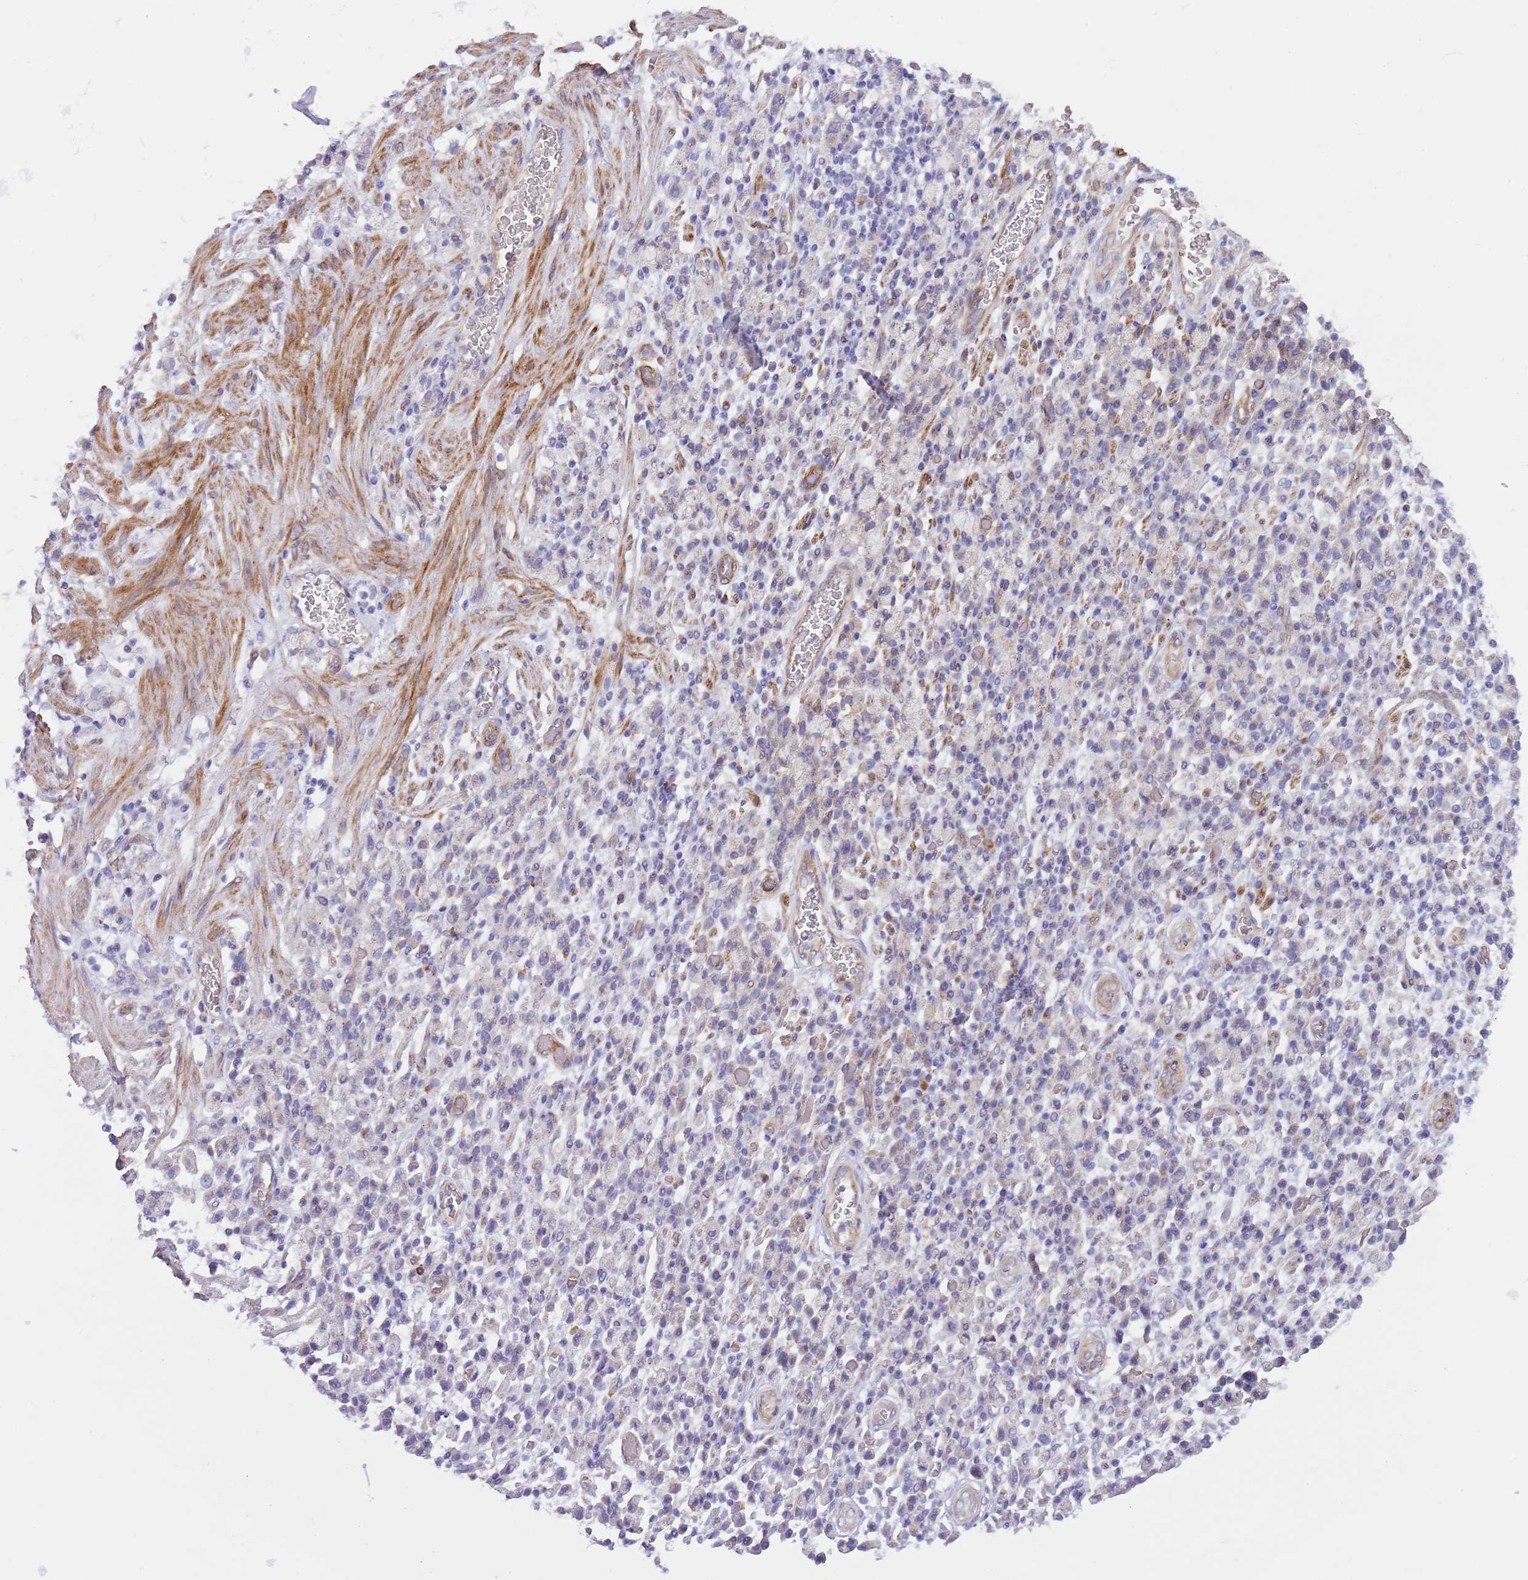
{"staining": {"intensity": "negative", "quantity": "none", "location": "none"}, "tissue": "stomach cancer", "cell_type": "Tumor cells", "image_type": "cancer", "snomed": [{"axis": "morphology", "description": "Adenocarcinoma, NOS"}, {"axis": "topography", "description": "Stomach"}], "caption": "The immunohistochemistry image has no significant expression in tumor cells of adenocarcinoma (stomach) tissue.", "gene": "TINAGL1", "patient": {"sex": "male", "age": 77}}